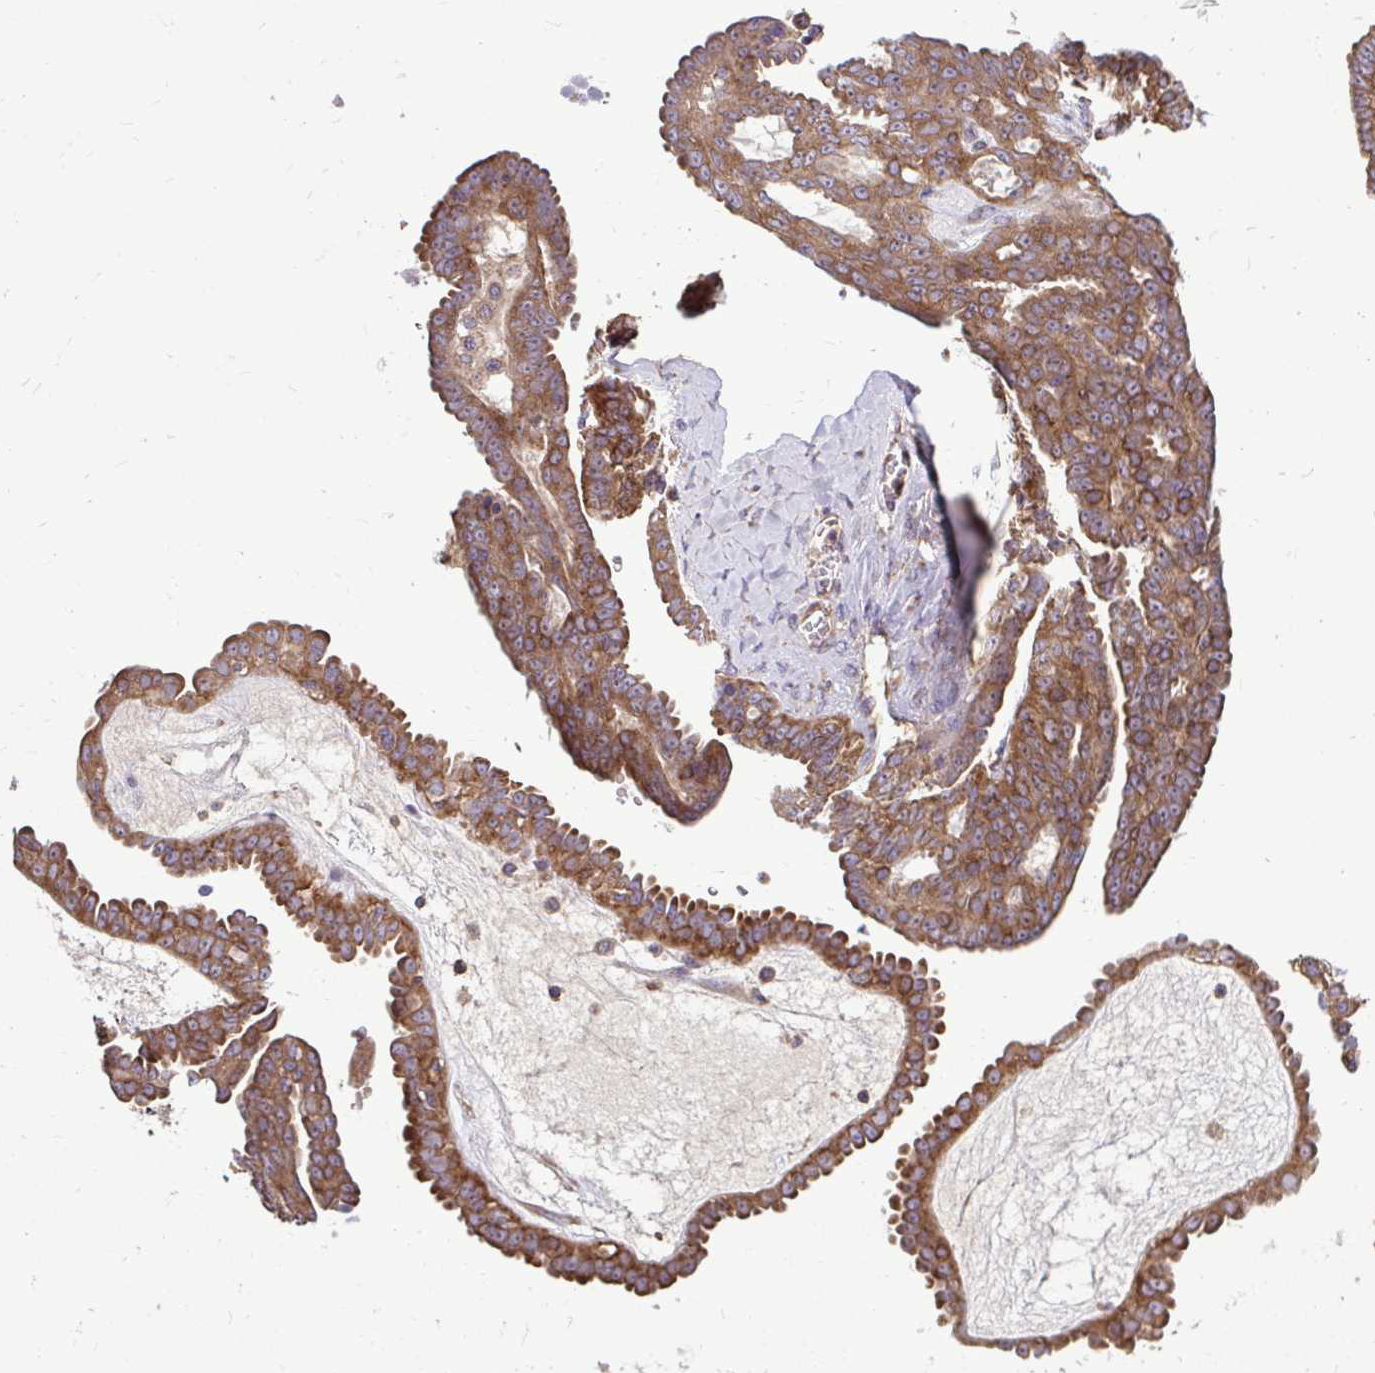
{"staining": {"intensity": "strong", "quantity": ">75%", "location": "cytoplasmic/membranous"}, "tissue": "ovarian cancer", "cell_type": "Tumor cells", "image_type": "cancer", "snomed": [{"axis": "morphology", "description": "Cystadenocarcinoma, serous, NOS"}, {"axis": "topography", "description": "Ovary"}], "caption": "Protein analysis of ovarian cancer (serous cystadenocarcinoma) tissue reveals strong cytoplasmic/membranous expression in about >75% of tumor cells.", "gene": "FMR1", "patient": {"sex": "female", "age": 71}}